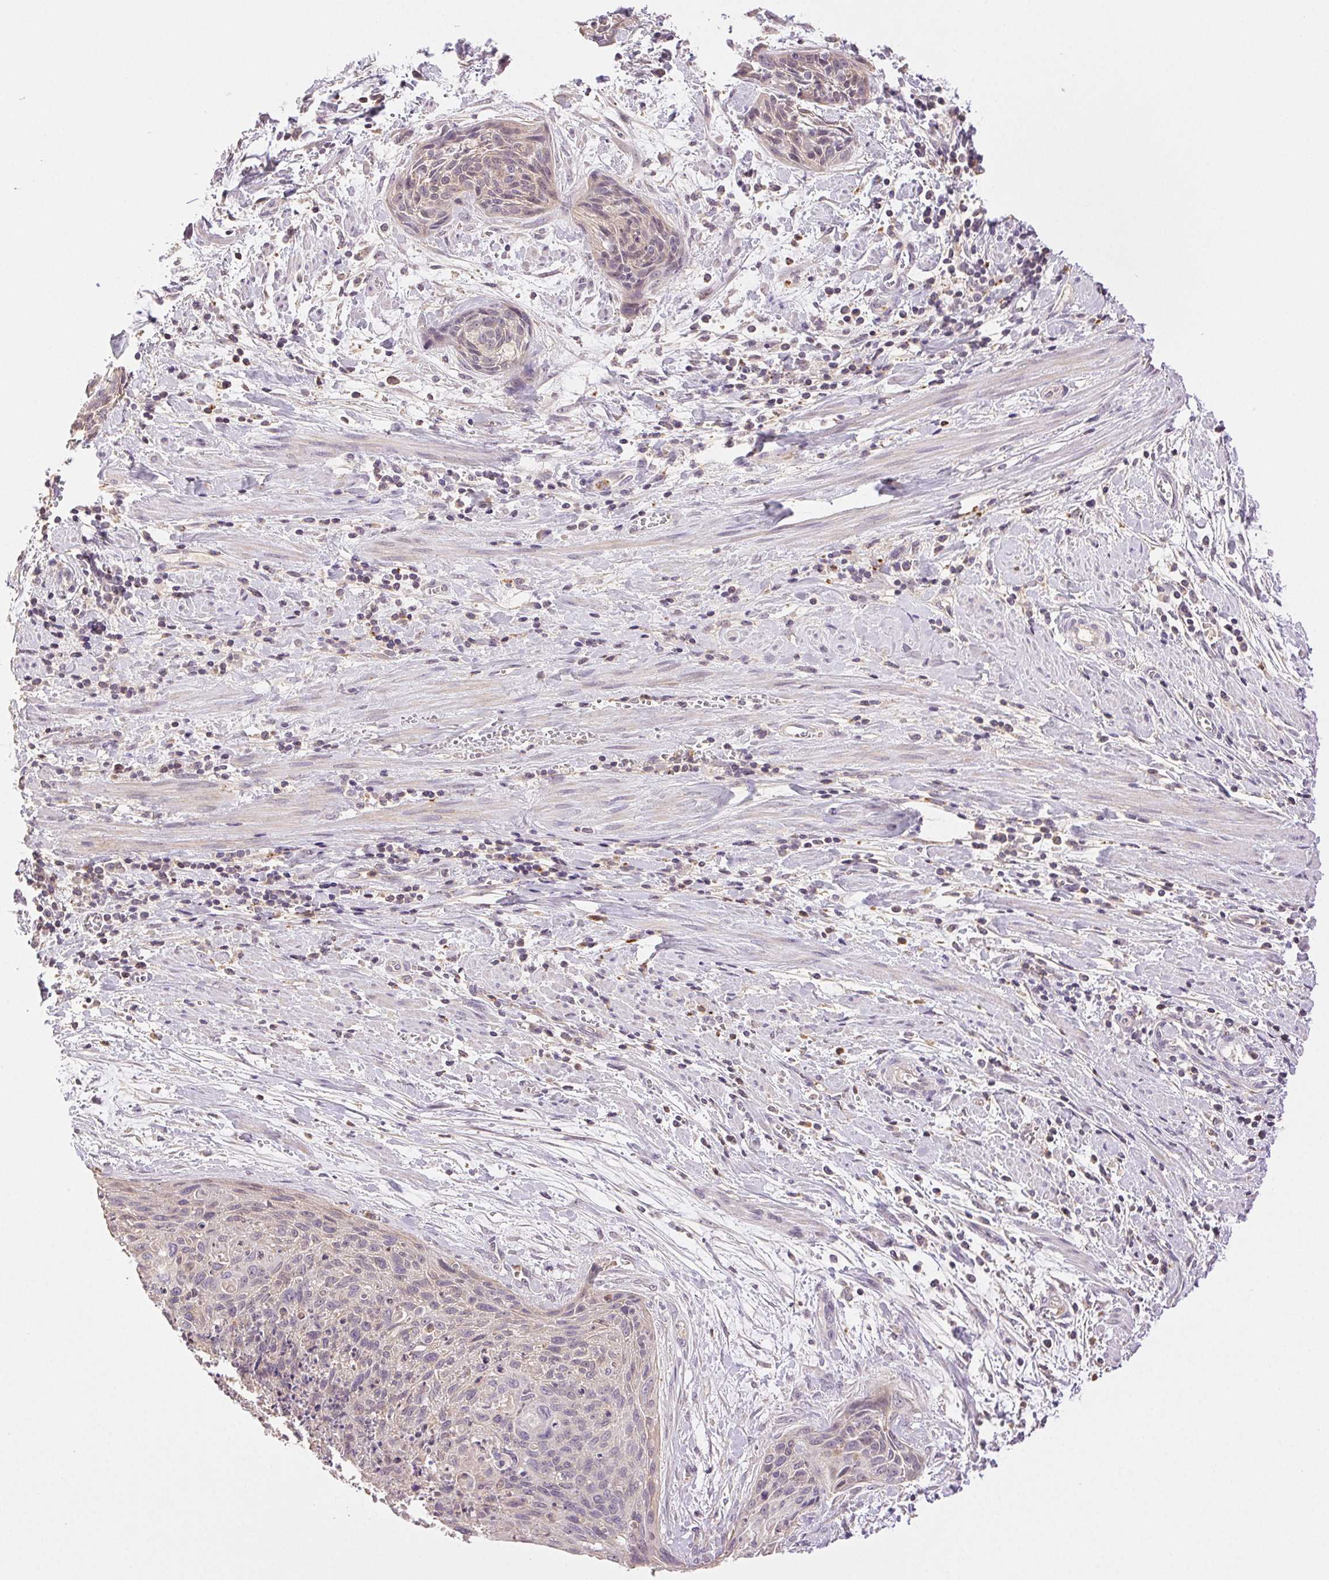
{"staining": {"intensity": "negative", "quantity": "none", "location": "none"}, "tissue": "cervical cancer", "cell_type": "Tumor cells", "image_type": "cancer", "snomed": [{"axis": "morphology", "description": "Squamous cell carcinoma, NOS"}, {"axis": "topography", "description": "Cervix"}], "caption": "Histopathology image shows no significant protein staining in tumor cells of cervical squamous cell carcinoma.", "gene": "TMEM253", "patient": {"sex": "female", "age": 55}}